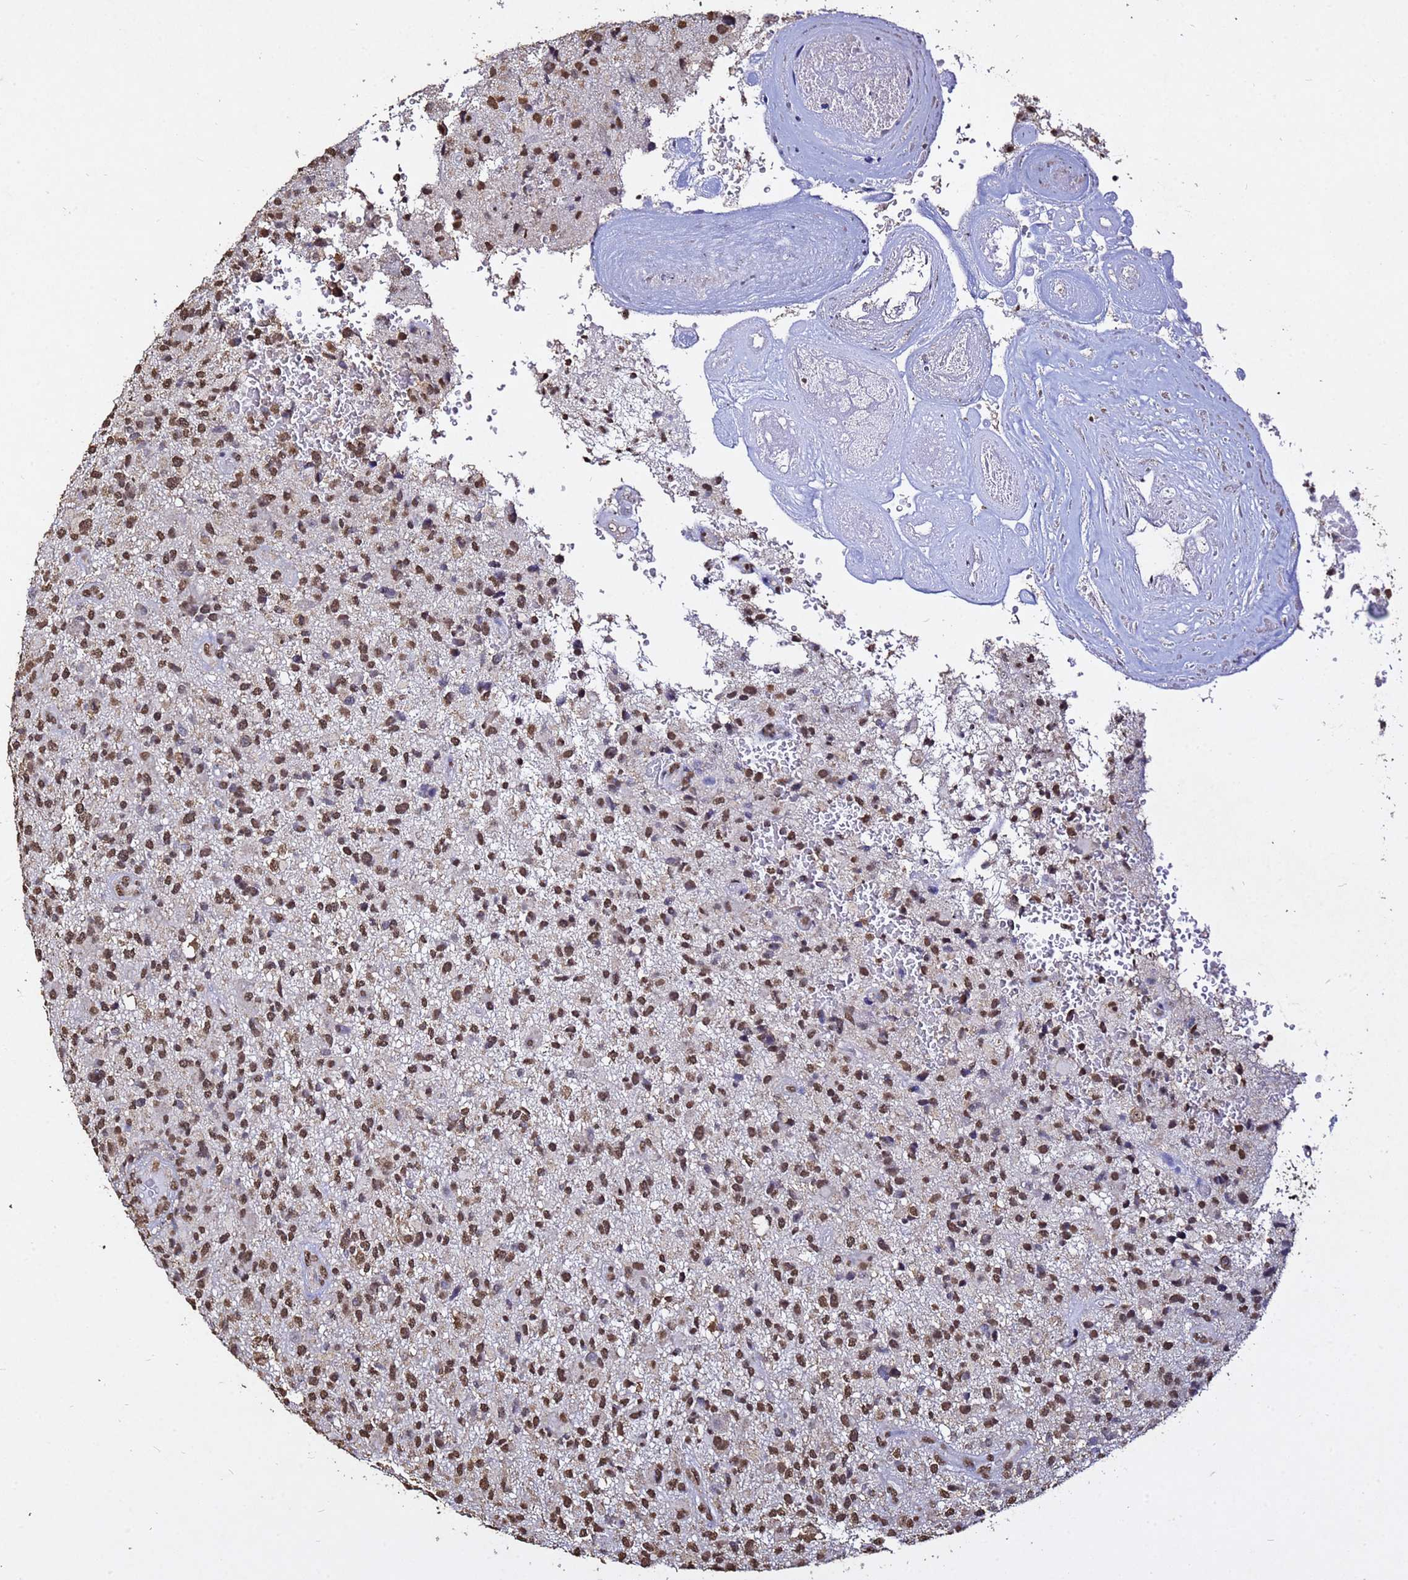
{"staining": {"intensity": "moderate", "quantity": ">75%", "location": "nuclear"}, "tissue": "glioma", "cell_type": "Tumor cells", "image_type": "cancer", "snomed": [{"axis": "morphology", "description": "Glioma, malignant, High grade"}, {"axis": "topography", "description": "Brain"}], "caption": "Malignant glioma (high-grade) tissue shows moderate nuclear positivity in about >75% of tumor cells", "gene": "MYOCD", "patient": {"sex": "male", "age": 47}}